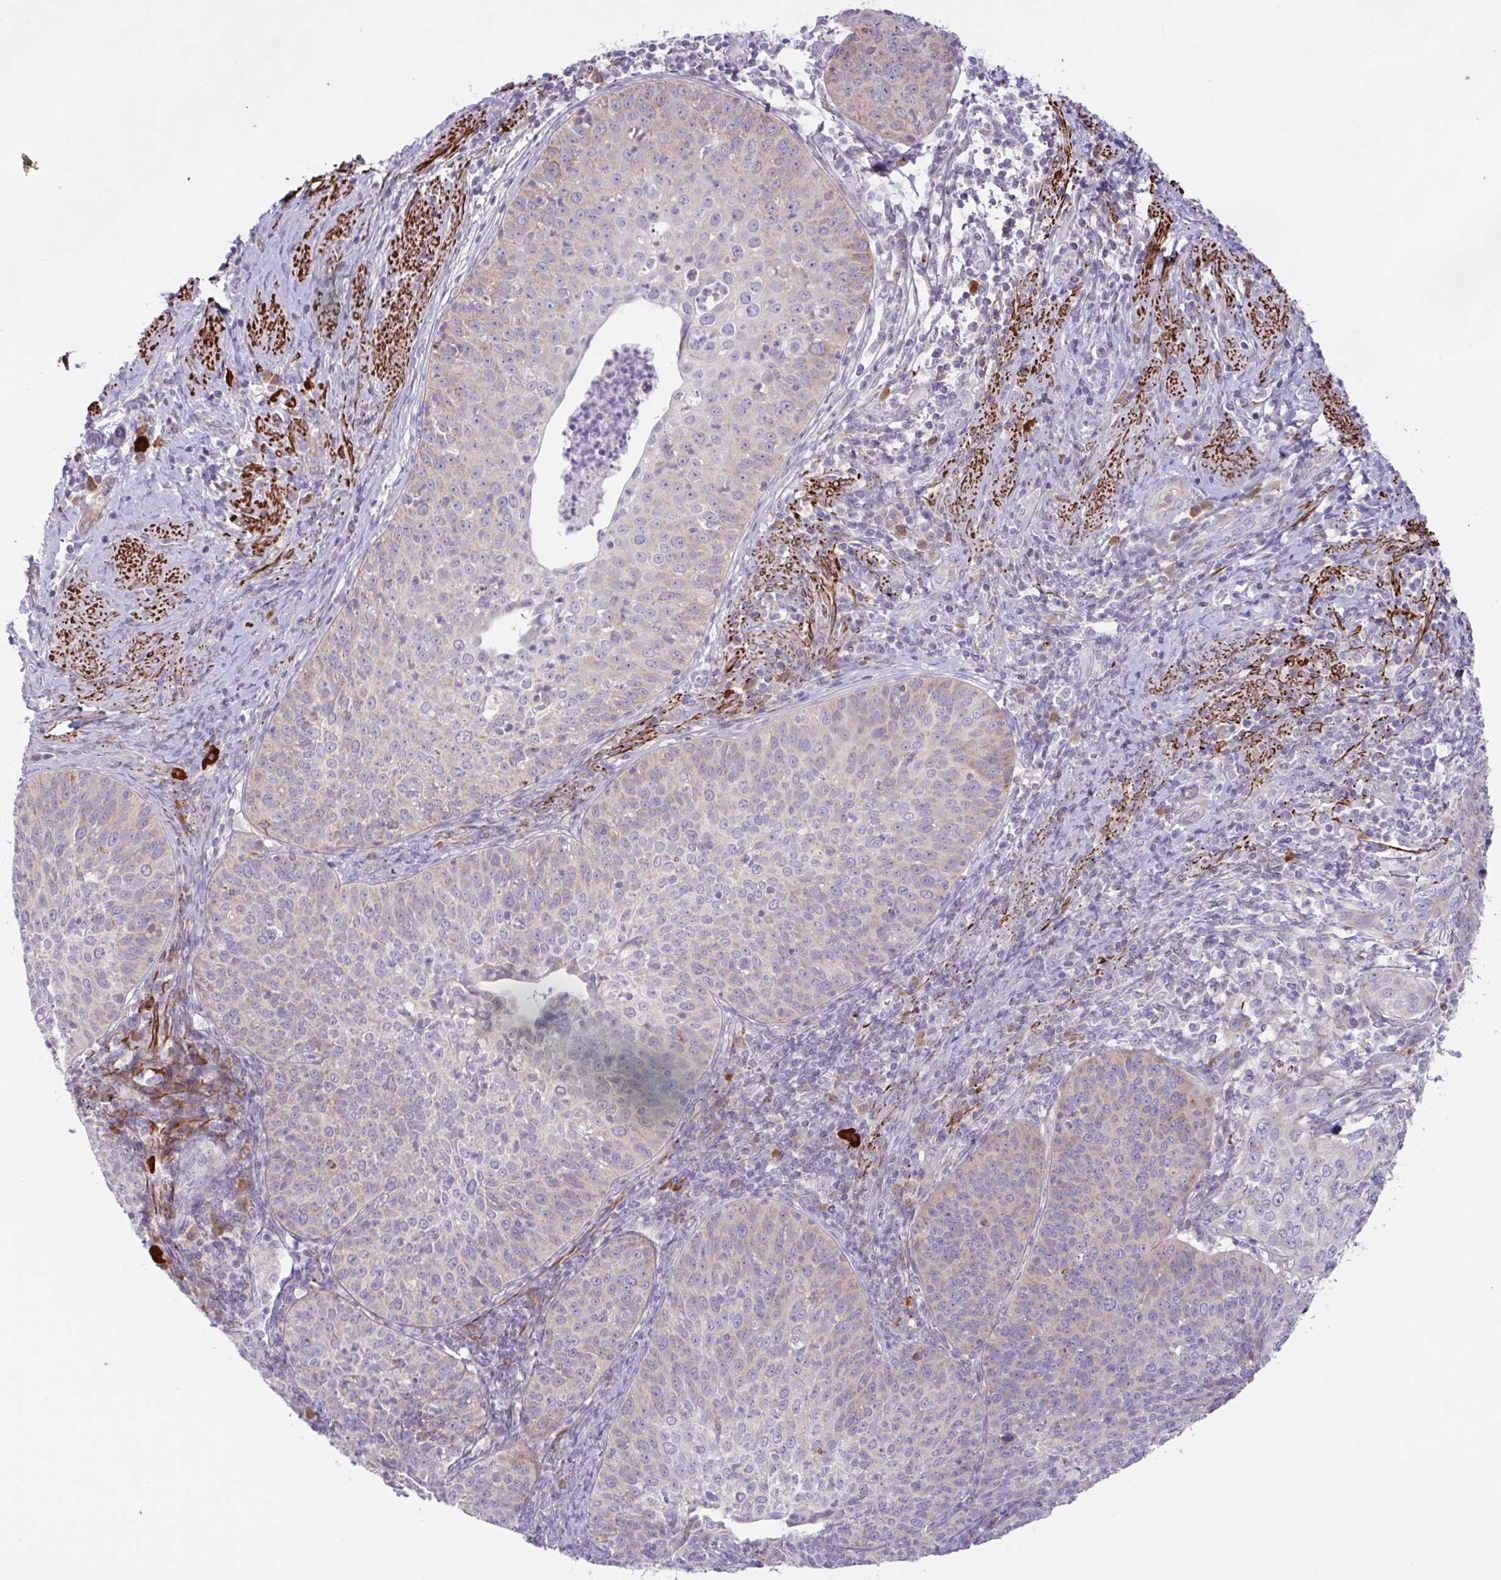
{"staining": {"intensity": "weak", "quantity": "<25%", "location": "cytoplasmic/membranous"}, "tissue": "cervical cancer", "cell_type": "Tumor cells", "image_type": "cancer", "snomed": [{"axis": "morphology", "description": "Squamous cell carcinoma, NOS"}, {"axis": "topography", "description": "Cervix"}], "caption": "Protein analysis of squamous cell carcinoma (cervical) exhibits no significant expression in tumor cells.", "gene": "CHDH", "patient": {"sex": "female", "age": 30}}